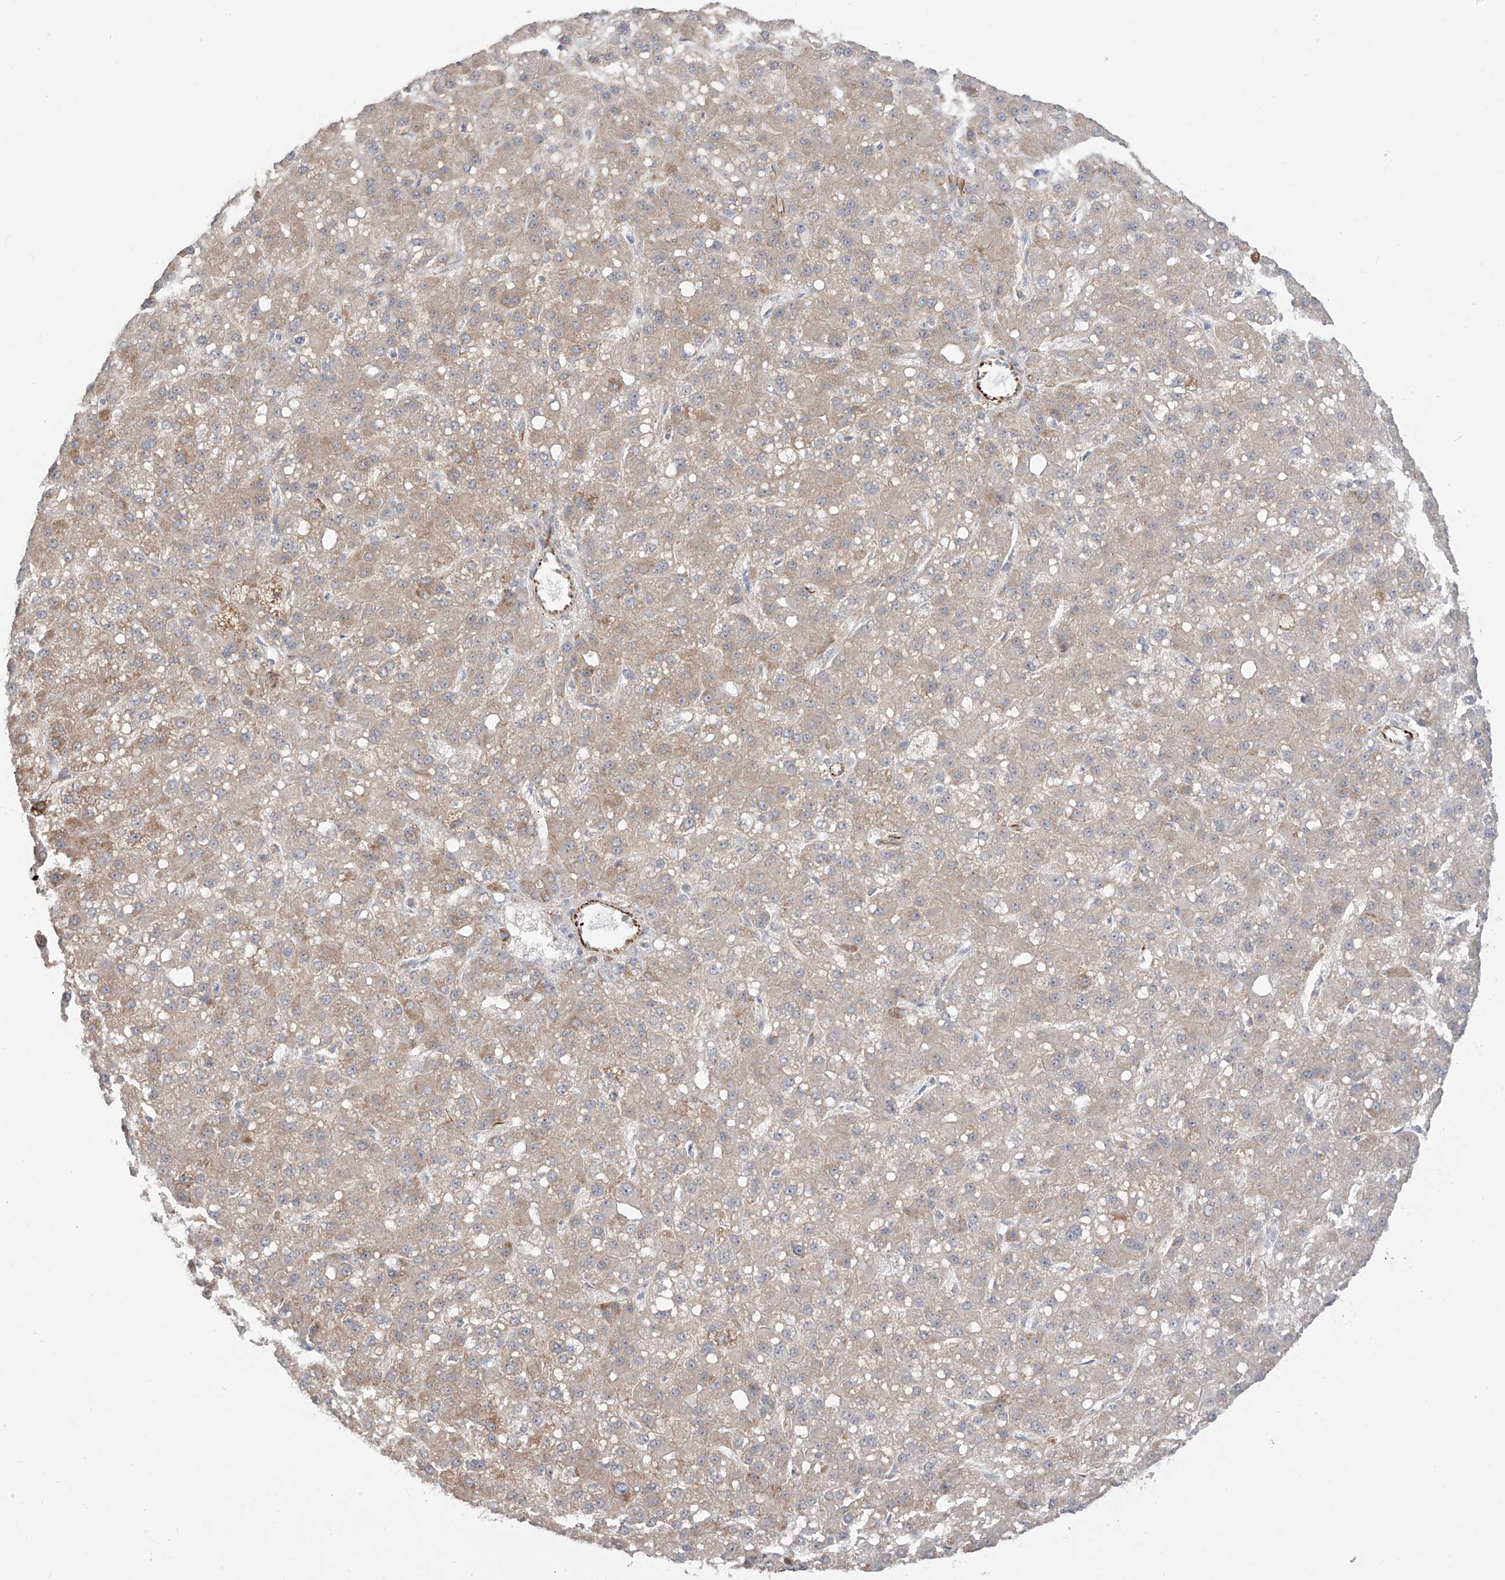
{"staining": {"intensity": "weak", "quantity": "25%-75%", "location": "cytoplasmic/membranous"}, "tissue": "liver cancer", "cell_type": "Tumor cells", "image_type": "cancer", "snomed": [{"axis": "morphology", "description": "Carcinoma, Hepatocellular, NOS"}, {"axis": "topography", "description": "Liver"}], "caption": "This histopathology image demonstrates liver cancer (hepatocellular carcinoma) stained with immunohistochemistry (IHC) to label a protein in brown. The cytoplasmic/membranous of tumor cells show weak positivity for the protein. Nuclei are counter-stained blue.", "gene": "DCDC2", "patient": {"sex": "male", "age": 67}}